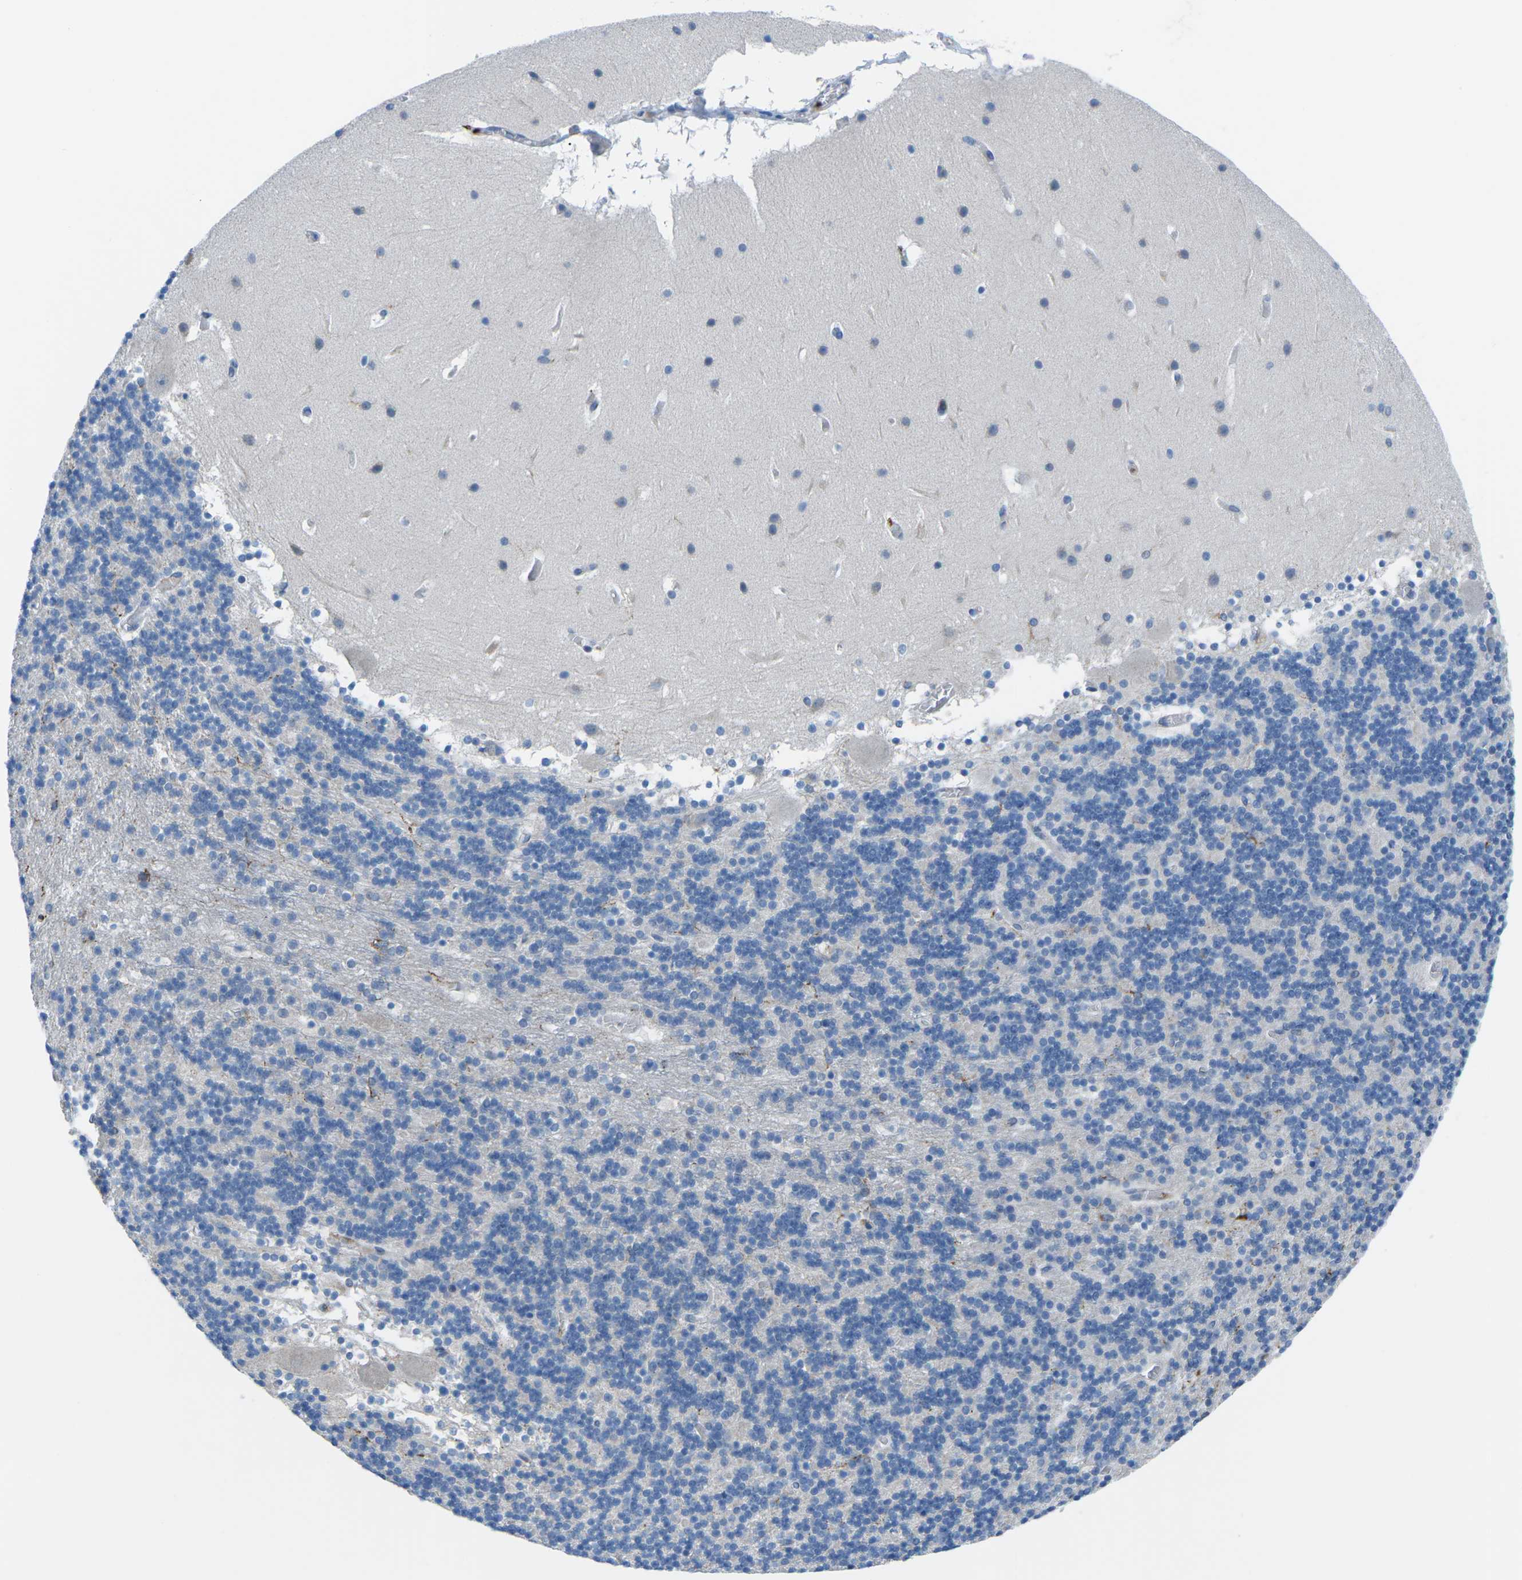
{"staining": {"intensity": "negative", "quantity": "none", "location": "none"}, "tissue": "cerebellum", "cell_type": "Cells in granular layer", "image_type": "normal", "snomed": [{"axis": "morphology", "description": "Normal tissue, NOS"}, {"axis": "topography", "description": "Cerebellum"}], "caption": "Immunohistochemical staining of normal human cerebellum shows no significant positivity in cells in granular layer.", "gene": "PTPN1", "patient": {"sex": "male", "age": 45}}